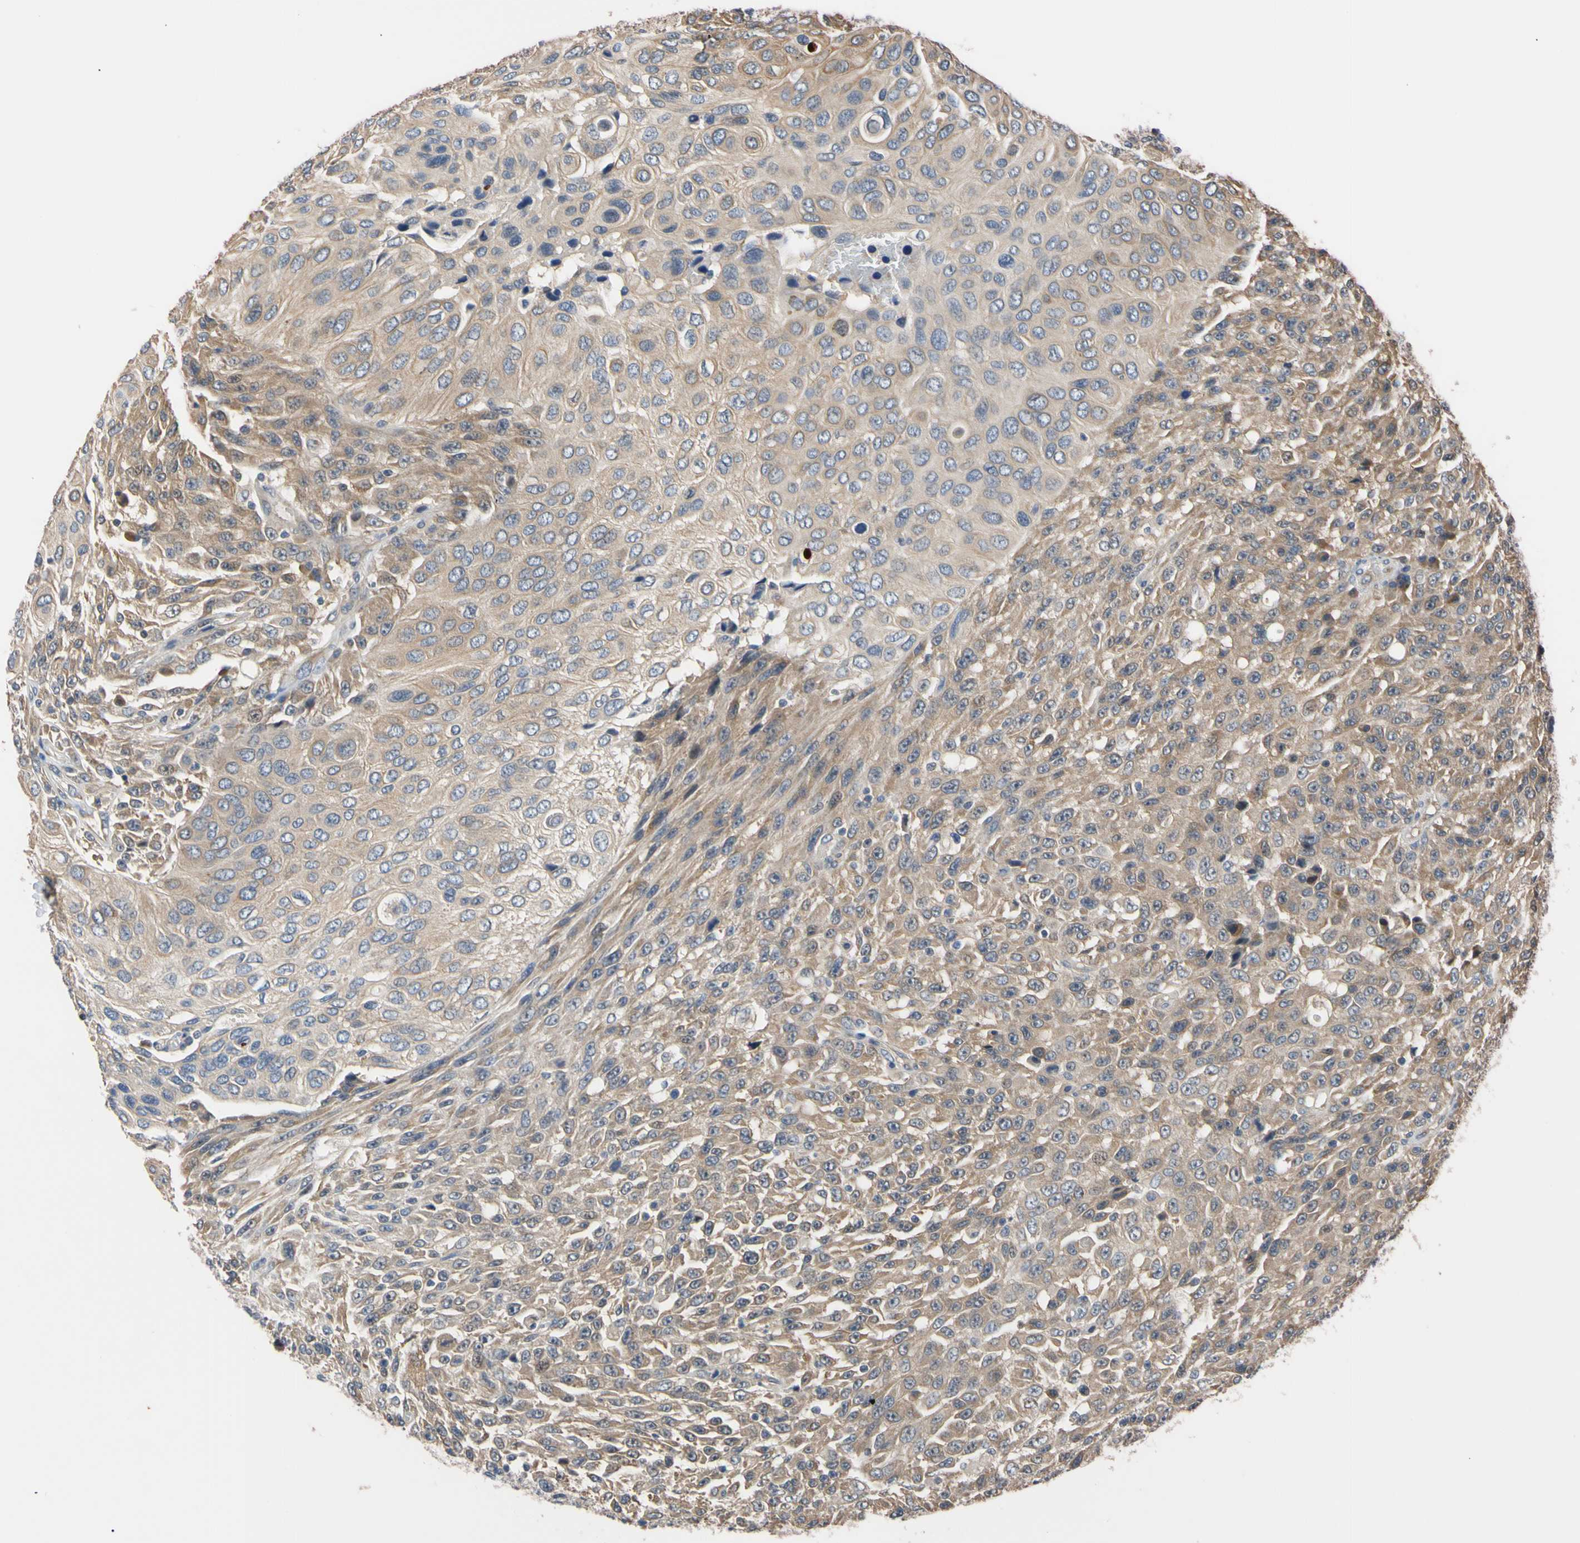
{"staining": {"intensity": "weak", "quantity": ">75%", "location": "cytoplasmic/membranous"}, "tissue": "urothelial cancer", "cell_type": "Tumor cells", "image_type": "cancer", "snomed": [{"axis": "morphology", "description": "Urothelial carcinoma, High grade"}, {"axis": "topography", "description": "Urinary bladder"}], "caption": "A low amount of weak cytoplasmic/membranous staining is present in approximately >75% of tumor cells in high-grade urothelial carcinoma tissue.", "gene": "RARS1", "patient": {"sex": "male", "age": 66}}